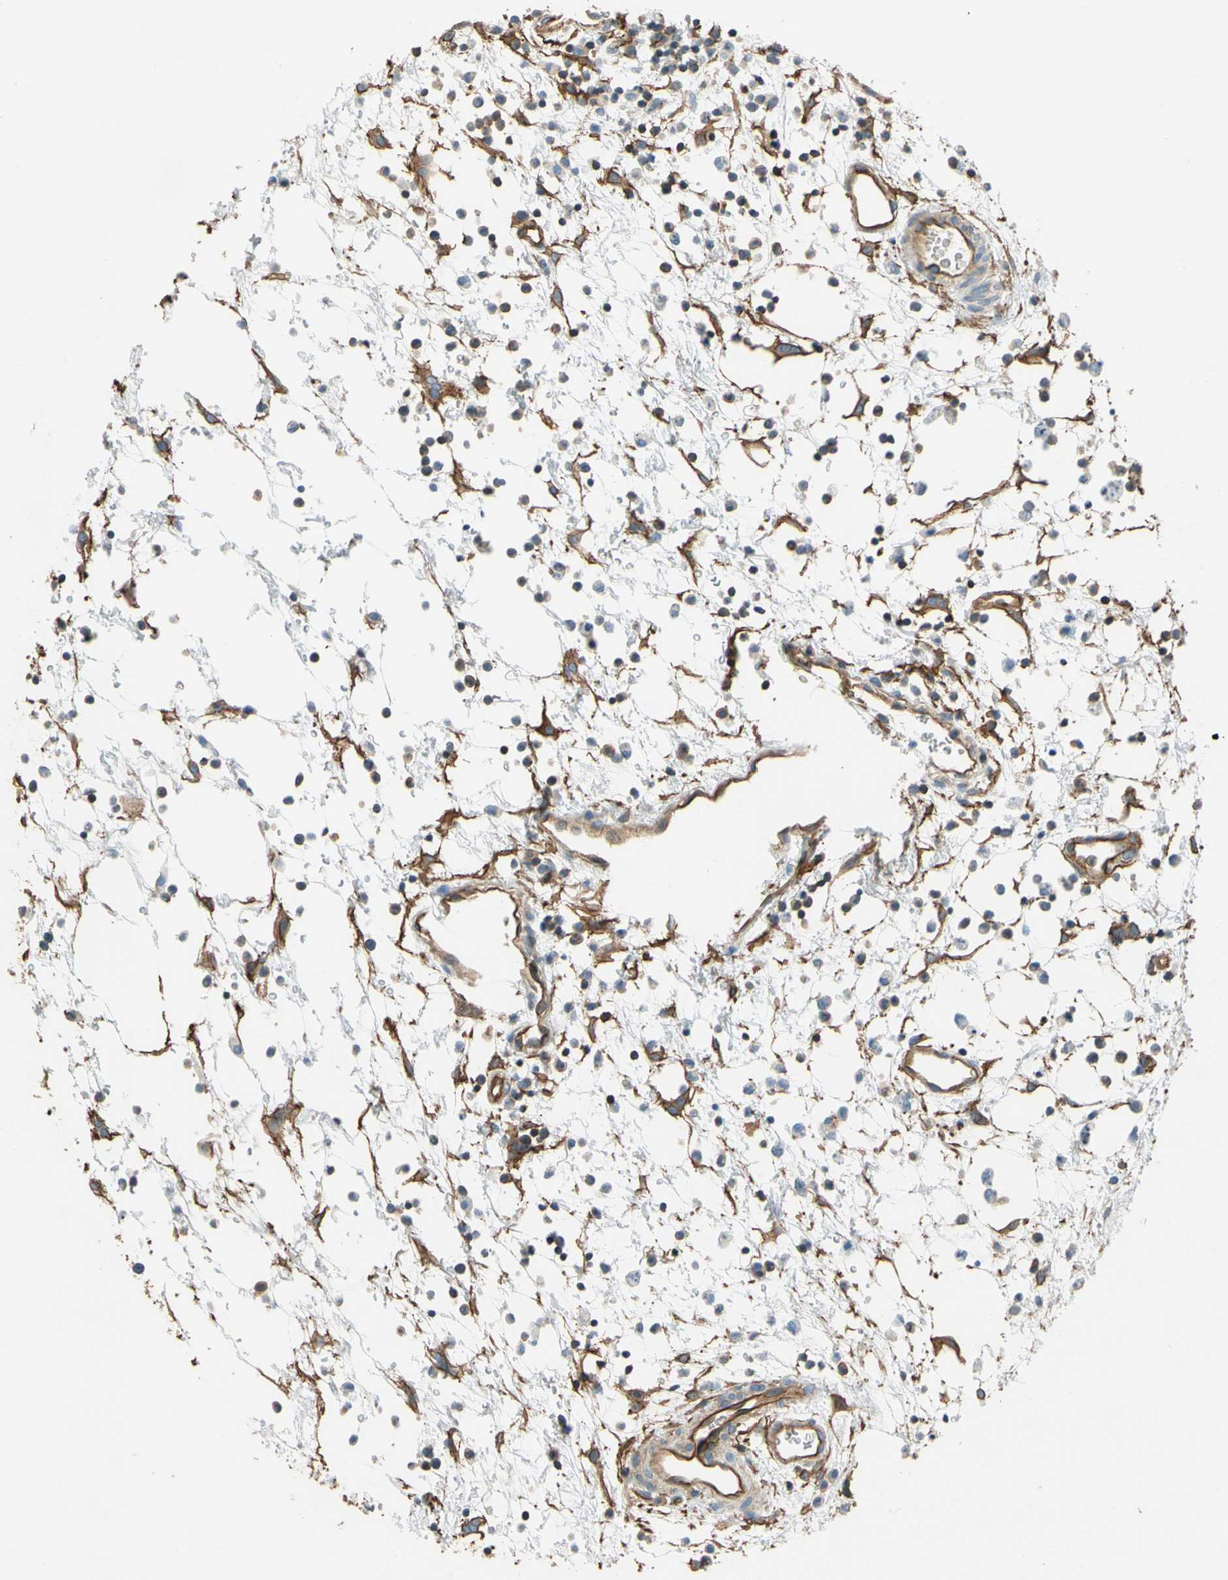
{"staining": {"intensity": "strong", "quantity": ">75%", "location": "cytoplasmic/membranous"}, "tissue": "urinary bladder", "cell_type": "Urothelial cells", "image_type": "normal", "snomed": [{"axis": "morphology", "description": "Normal tissue, NOS"}, {"axis": "morphology", "description": "Dysplasia, NOS"}, {"axis": "topography", "description": "Urinary bladder"}], "caption": "An immunohistochemistry (IHC) image of normal tissue is shown. Protein staining in brown highlights strong cytoplasmic/membranous positivity in urinary bladder within urothelial cells.", "gene": "SPTAN1", "patient": {"sex": "male", "age": 35}}